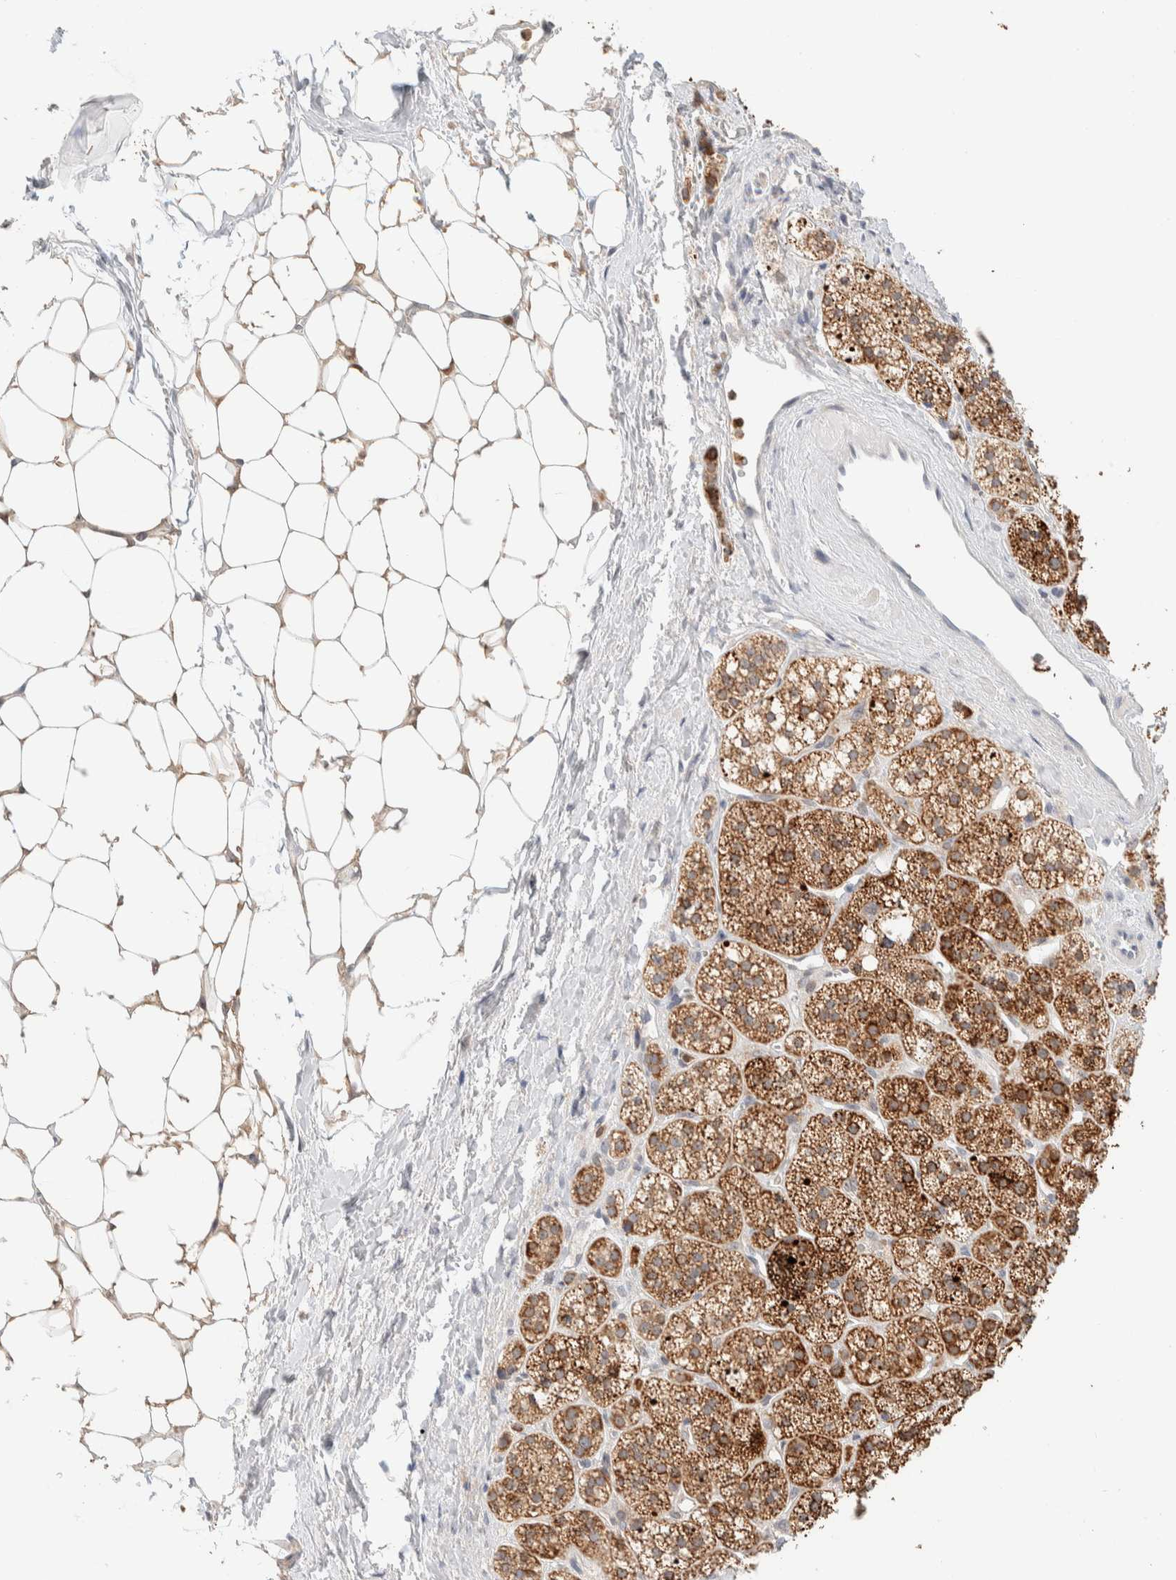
{"staining": {"intensity": "strong", "quantity": ">75%", "location": "cytoplasmic/membranous"}, "tissue": "adrenal gland", "cell_type": "Glandular cells", "image_type": "normal", "snomed": [{"axis": "morphology", "description": "Normal tissue, NOS"}, {"axis": "topography", "description": "Adrenal gland"}], "caption": "A high-resolution image shows immunohistochemistry (IHC) staining of benign adrenal gland, which shows strong cytoplasmic/membranous expression in approximately >75% of glandular cells.", "gene": "HDHD3", "patient": {"sex": "male", "age": 56}}